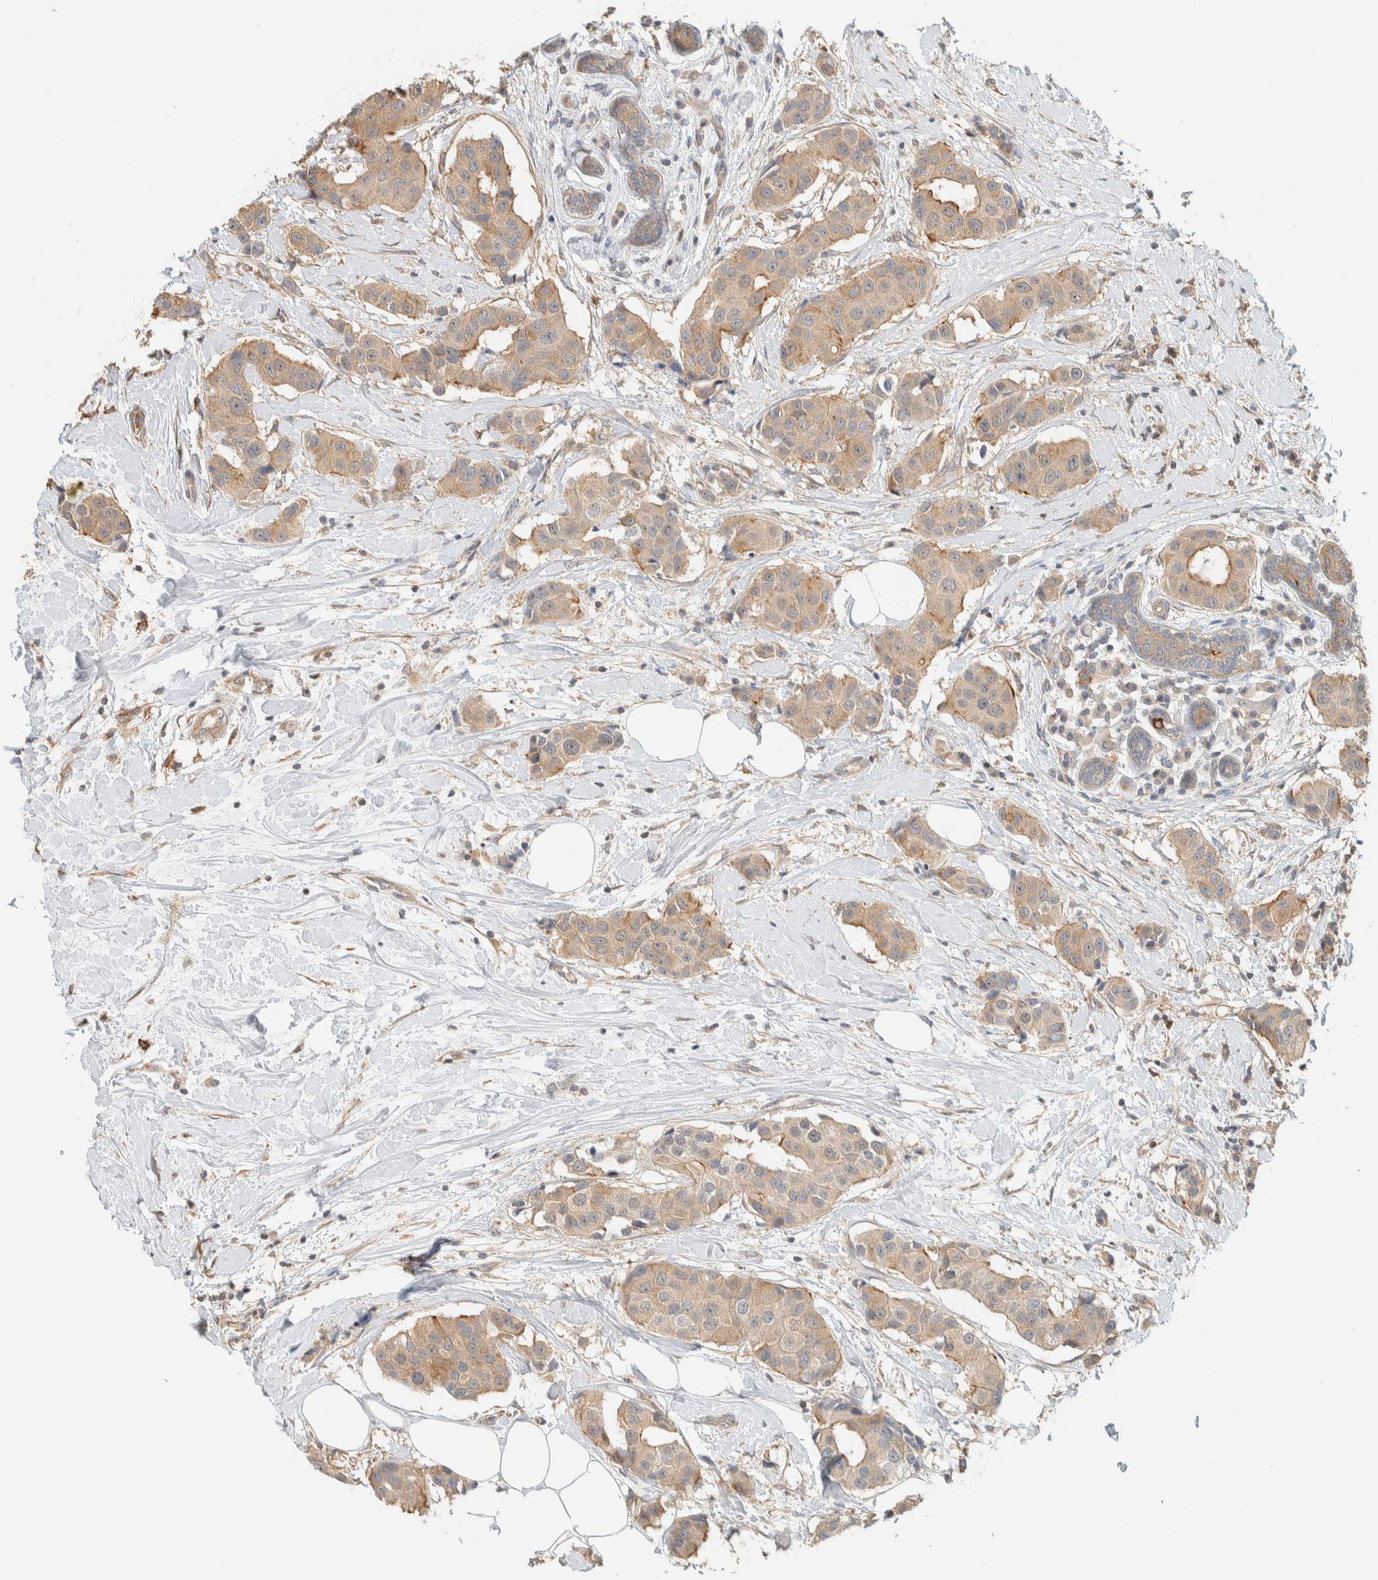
{"staining": {"intensity": "moderate", "quantity": ">75%", "location": "cytoplasmic/membranous"}, "tissue": "breast cancer", "cell_type": "Tumor cells", "image_type": "cancer", "snomed": [{"axis": "morphology", "description": "Normal tissue, NOS"}, {"axis": "morphology", "description": "Duct carcinoma"}, {"axis": "topography", "description": "Breast"}], "caption": "Protein staining of breast cancer (intraductal carcinoma) tissue displays moderate cytoplasmic/membranous positivity in approximately >75% of tumor cells.", "gene": "RAB11FIP1", "patient": {"sex": "female", "age": 39}}